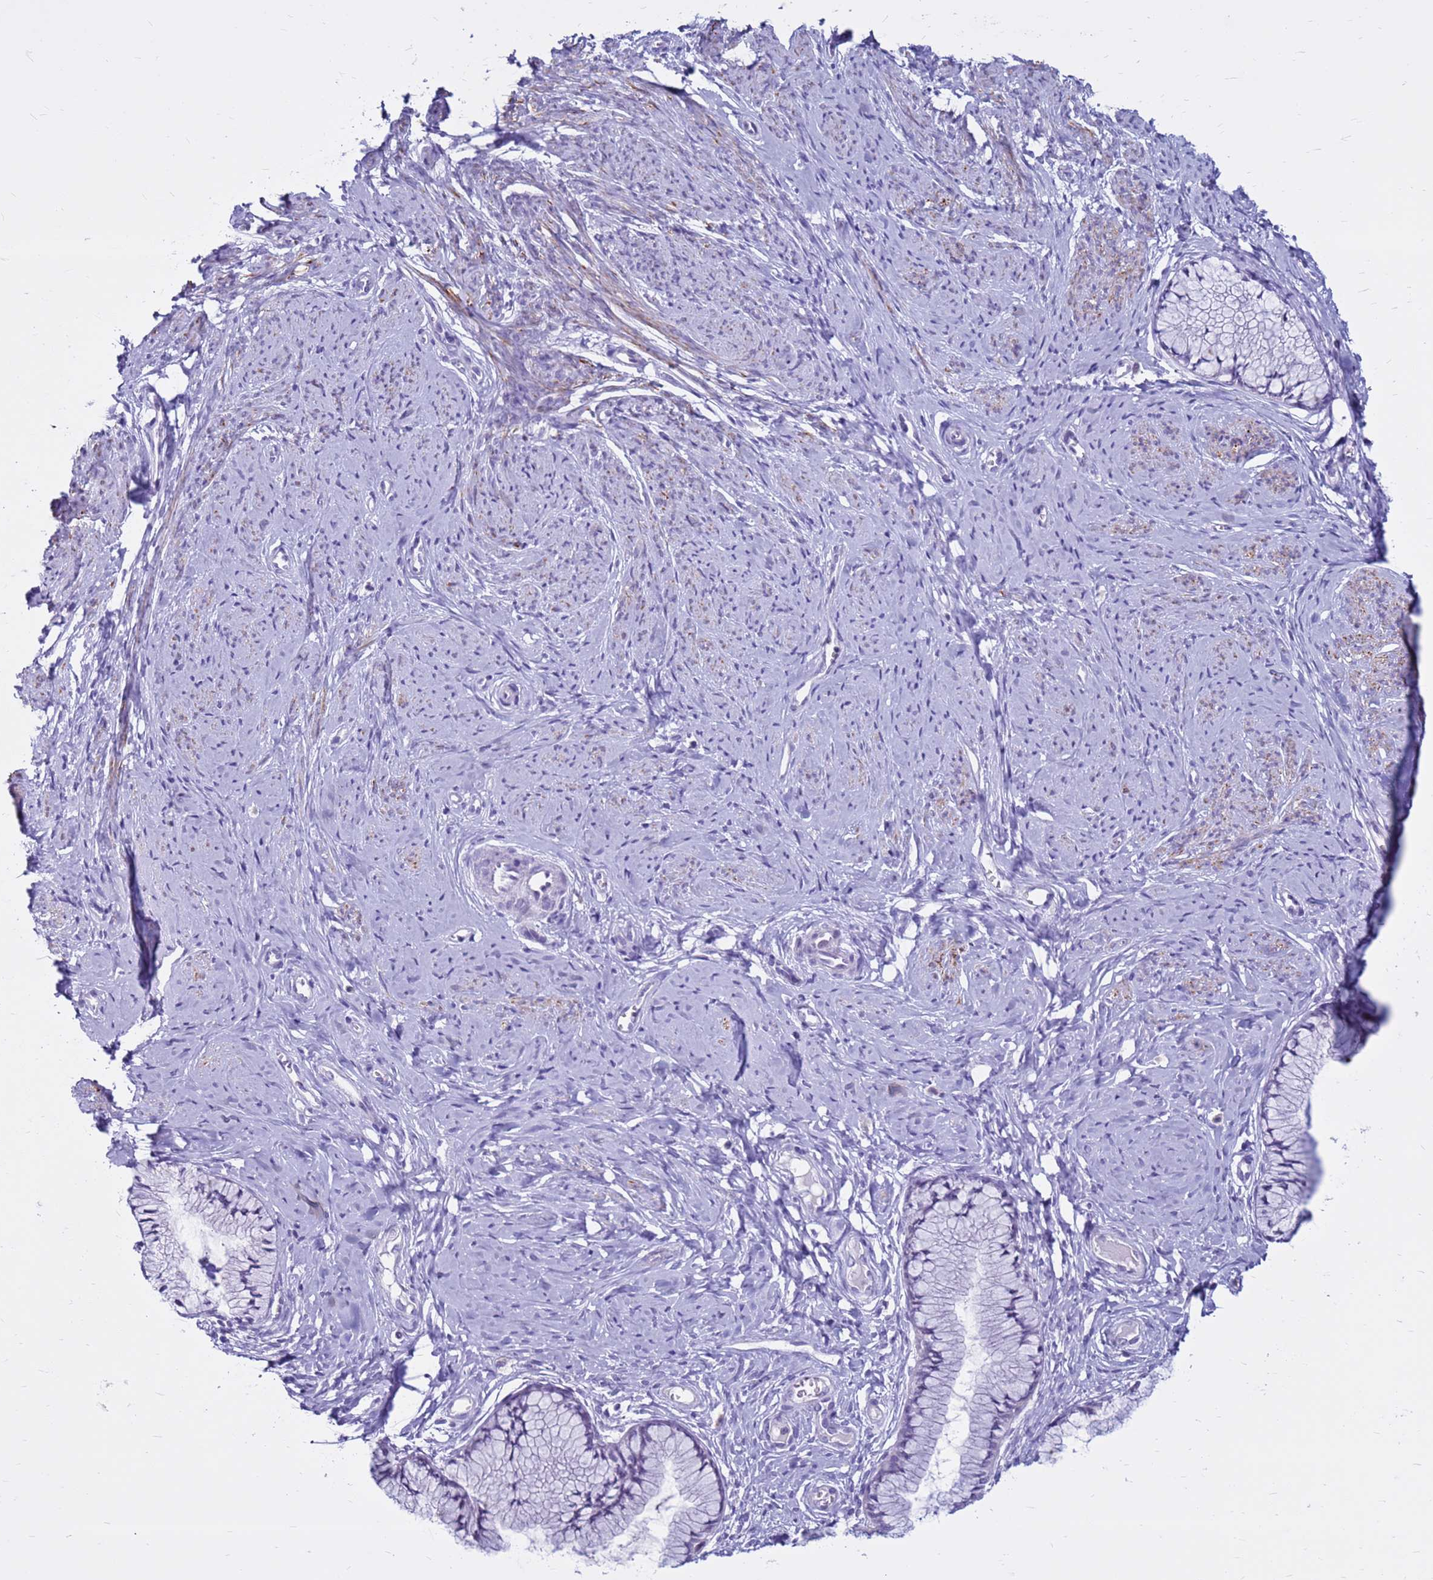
{"staining": {"intensity": "negative", "quantity": "none", "location": "none"}, "tissue": "cervix", "cell_type": "Glandular cells", "image_type": "normal", "snomed": [{"axis": "morphology", "description": "Normal tissue, NOS"}, {"axis": "topography", "description": "Cervix"}], "caption": "Immunohistochemistry histopathology image of unremarkable cervix: cervix stained with DAB shows no significant protein positivity in glandular cells.", "gene": "CDK2AP2", "patient": {"sex": "female", "age": 42}}